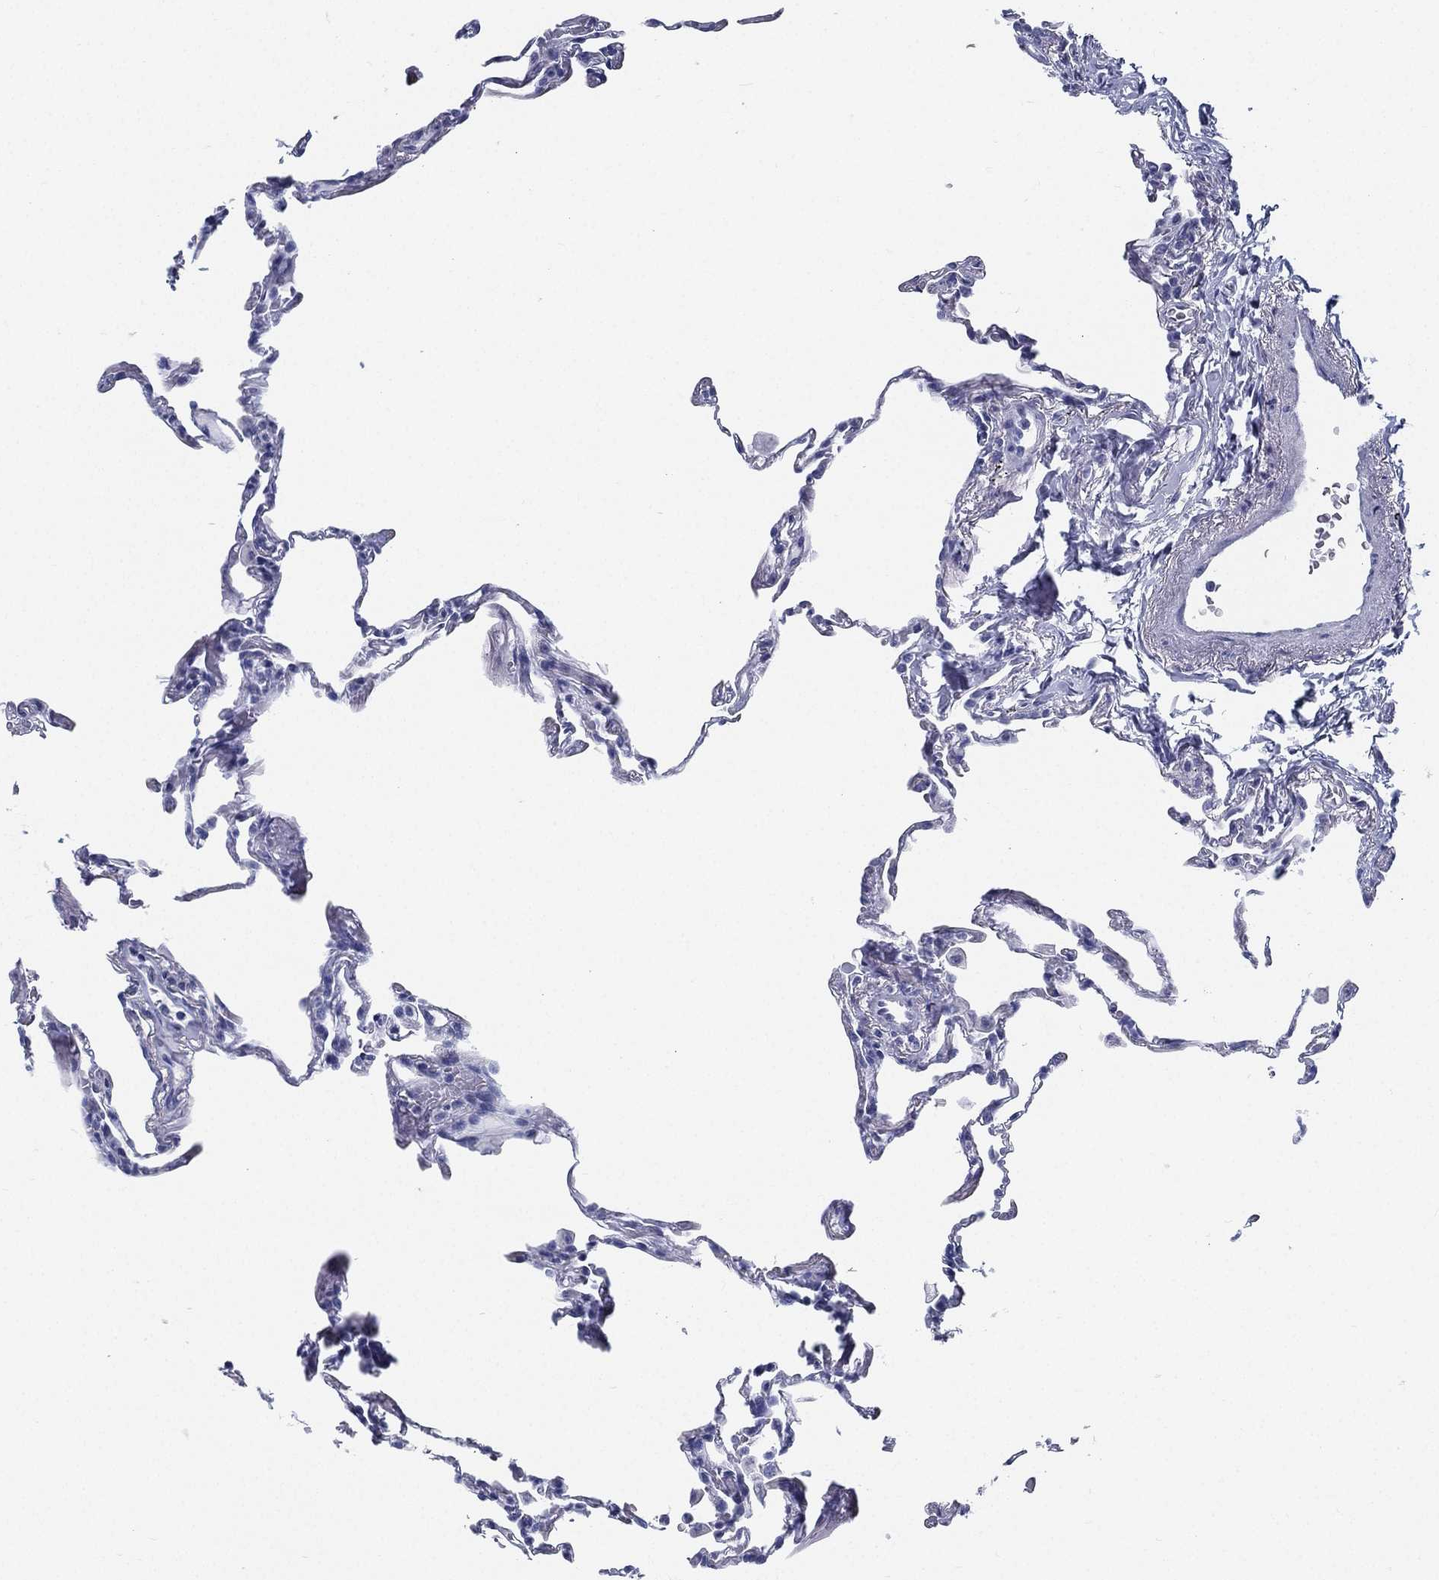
{"staining": {"intensity": "negative", "quantity": "none", "location": "none"}, "tissue": "lung", "cell_type": "Alveolar cells", "image_type": "normal", "snomed": [{"axis": "morphology", "description": "Normal tissue, NOS"}, {"axis": "topography", "description": "Lung"}], "caption": "IHC image of unremarkable lung: lung stained with DAB (3,3'-diaminobenzidine) reveals no significant protein staining in alveolar cells. (Stains: DAB immunohistochemistry with hematoxylin counter stain, Microscopy: brightfield microscopy at high magnification).", "gene": "ATP1B2", "patient": {"sex": "female", "age": 57}}